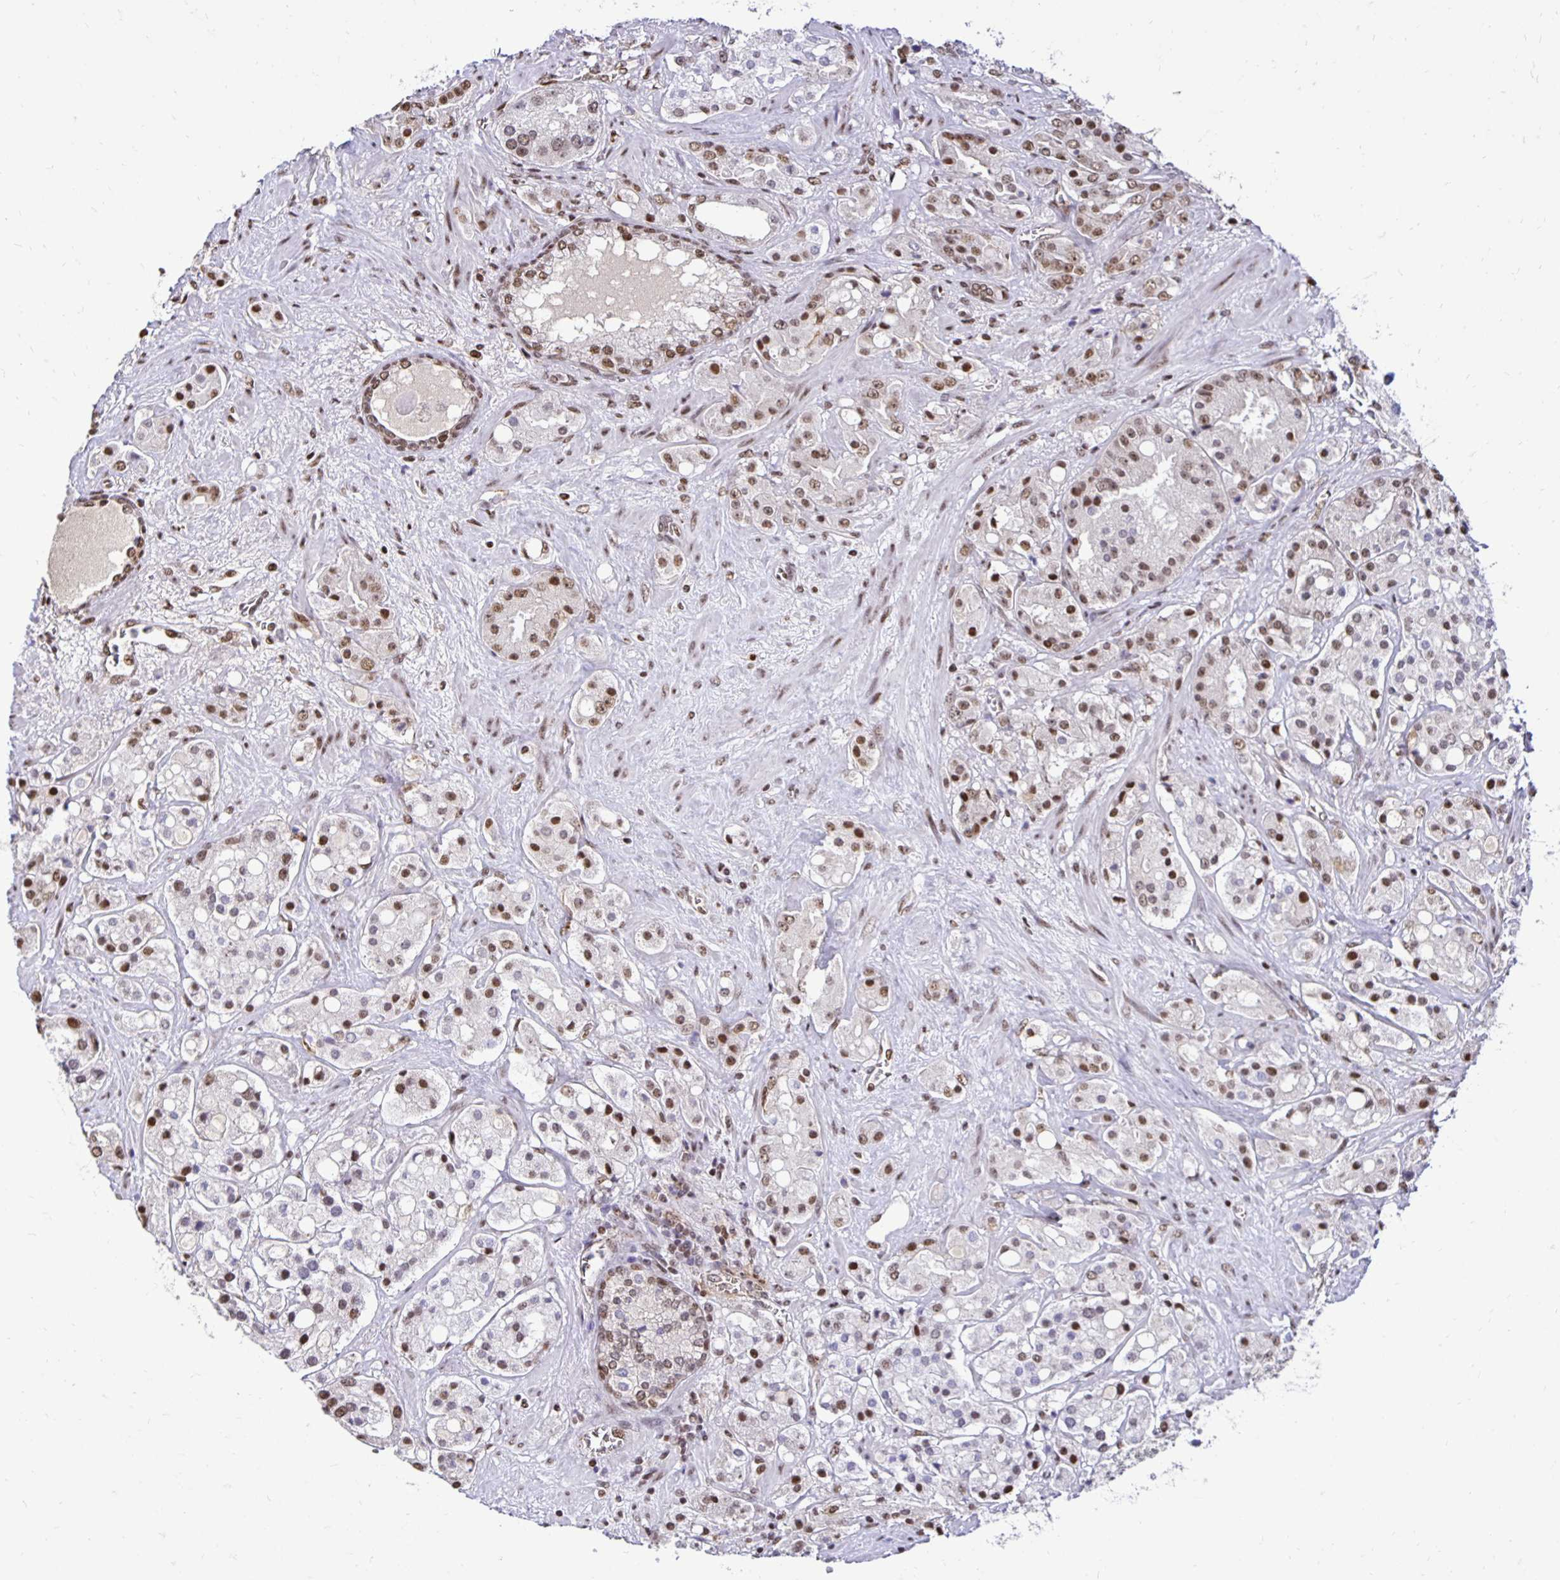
{"staining": {"intensity": "moderate", "quantity": ">75%", "location": "nuclear"}, "tissue": "prostate cancer", "cell_type": "Tumor cells", "image_type": "cancer", "snomed": [{"axis": "morphology", "description": "Adenocarcinoma, High grade"}, {"axis": "topography", "description": "Prostate"}], "caption": "A brown stain labels moderate nuclear positivity of a protein in human prostate adenocarcinoma (high-grade) tumor cells.", "gene": "ZNF579", "patient": {"sex": "male", "age": 67}}